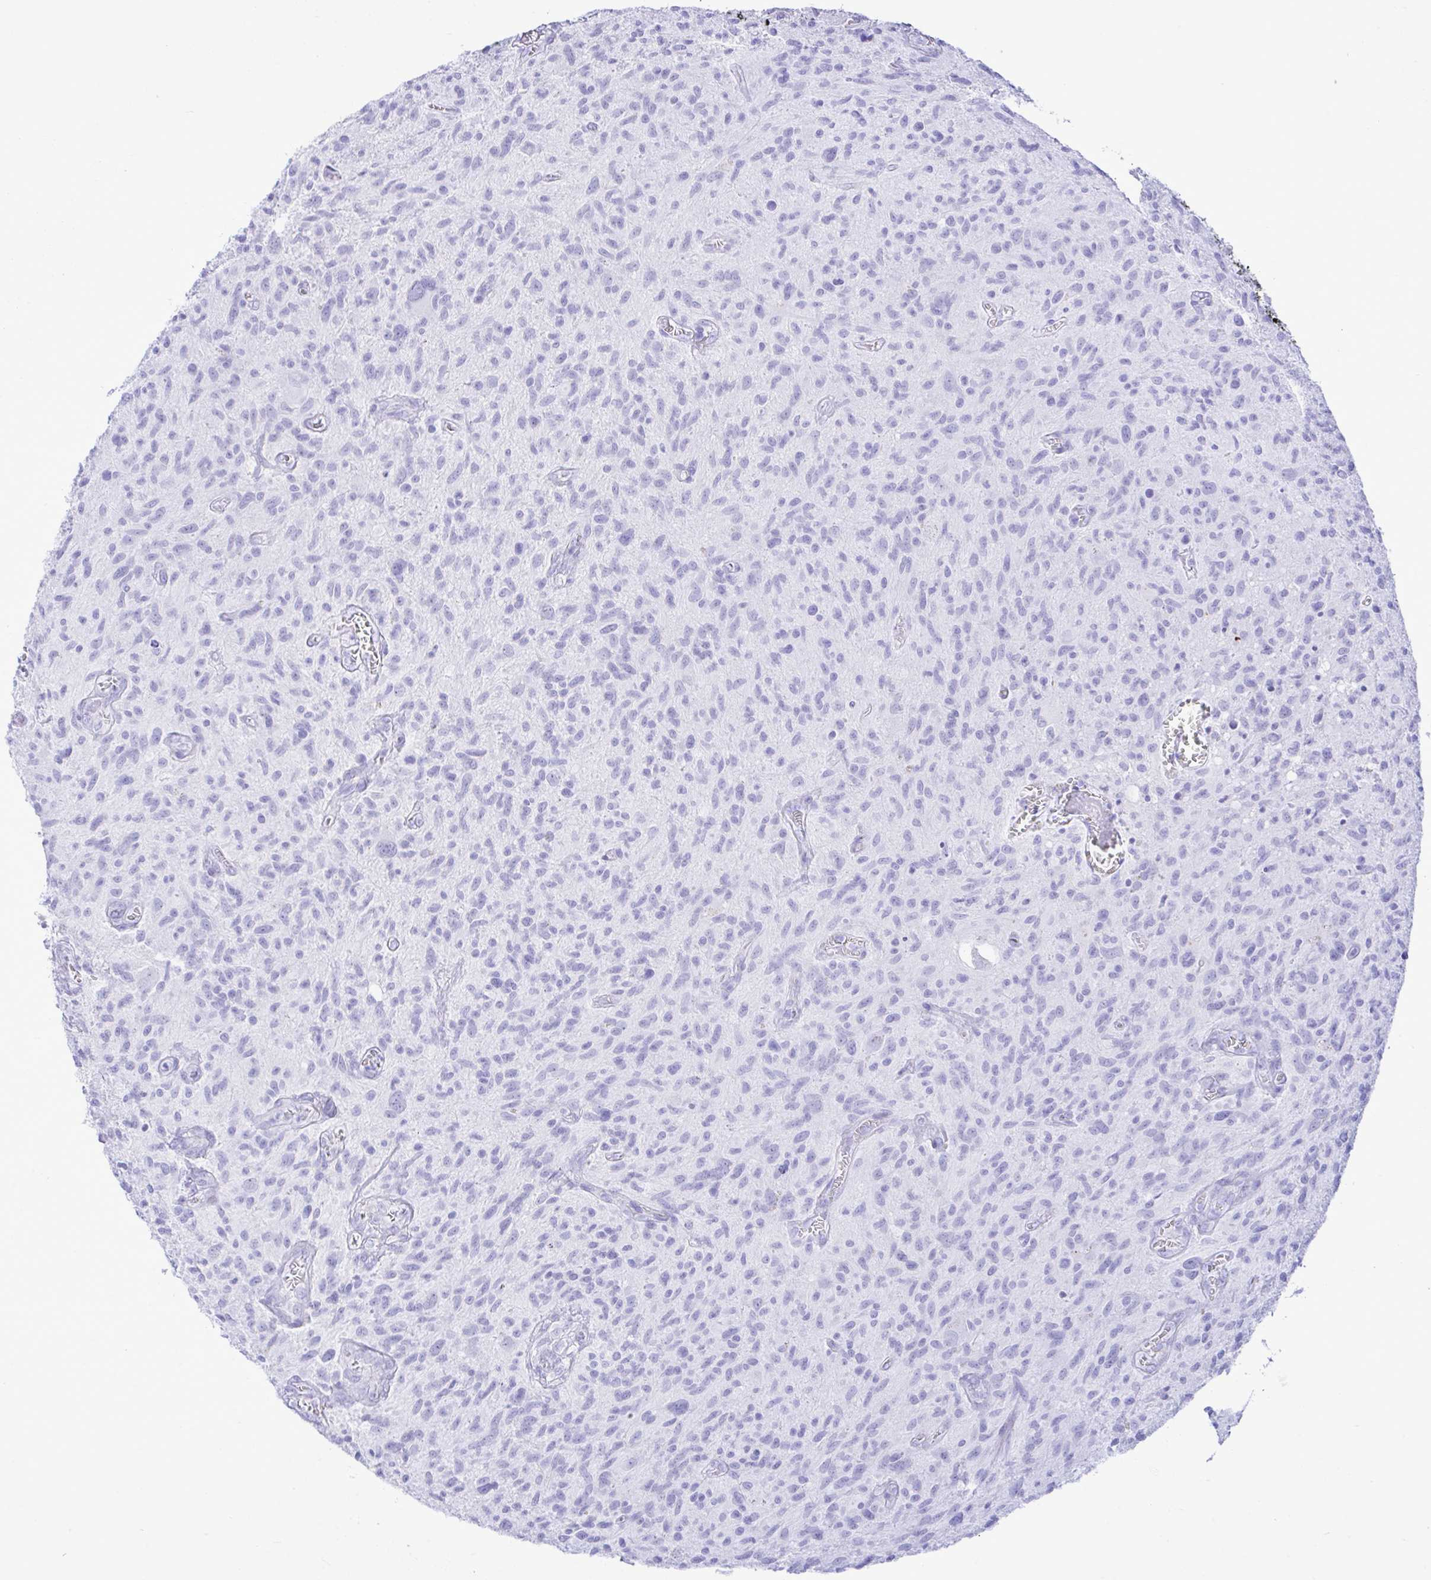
{"staining": {"intensity": "negative", "quantity": "none", "location": "none"}, "tissue": "glioma", "cell_type": "Tumor cells", "image_type": "cancer", "snomed": [{"axis": "morphology", "description": "Glioma, malignant, High grade"}, {"axis": "topography", "description": "Brain"}], "caption": "An image of human malignant glioma (high-grade) is negative for staining in tumor cells.", "gene": "SELENOV", "patient": {"sex": "male", "age": 75}}